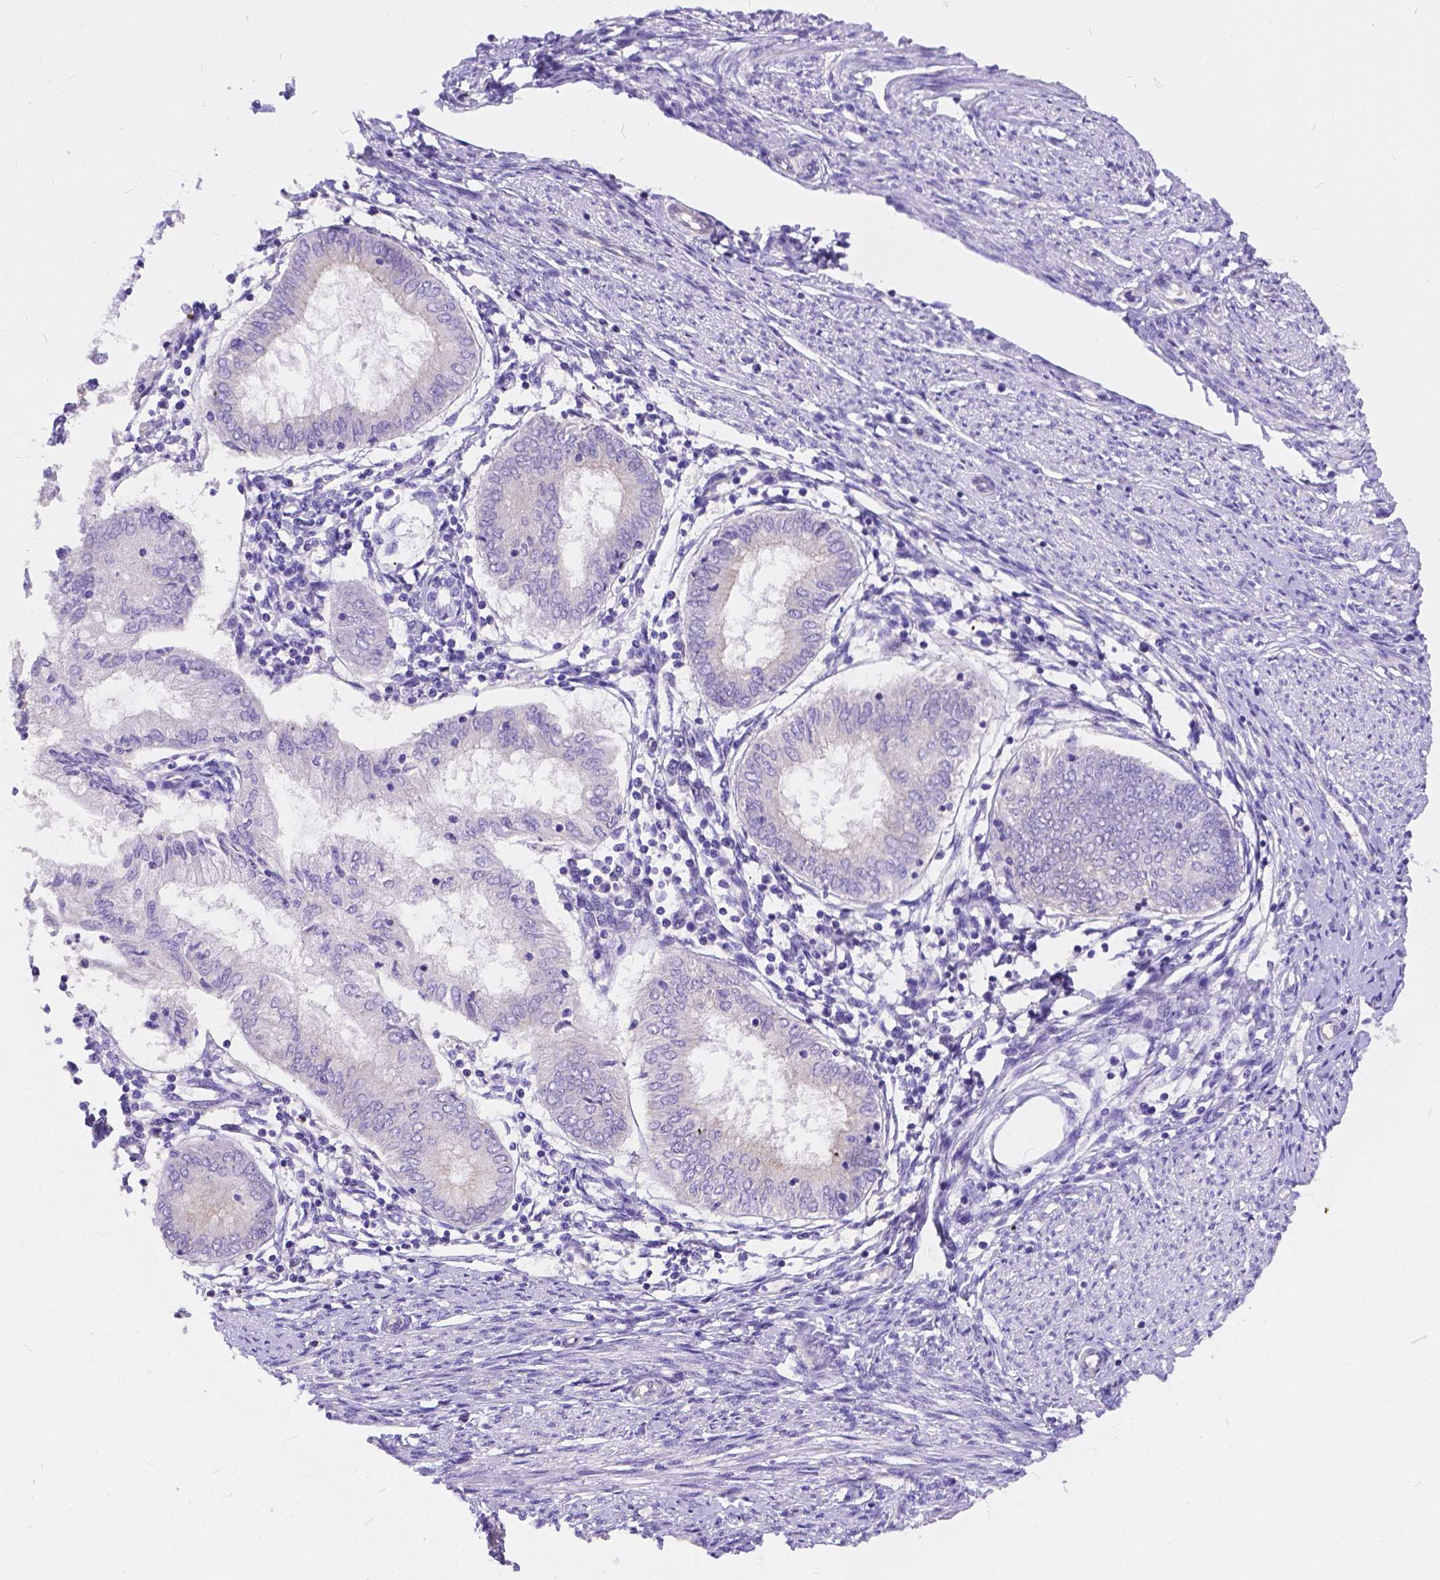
{"staining": {"intensity": "negative", "quantity": "none", "location": "none"}, "tissue": "endometrial cancer", "cell_type": "Tumor cells", "image_type": "cancer", "snomed": [{"axis": "morphology", "description": "Adenocarcinoma, NOS"}, {"axis": "topography", "description": "Endometrium"}], "caption": "Tumor cells are negative for protein expression in human endometrial adenocarcinoma.", "gene": "DLEC1", "patient": {"sex": "female", "age": 68}}